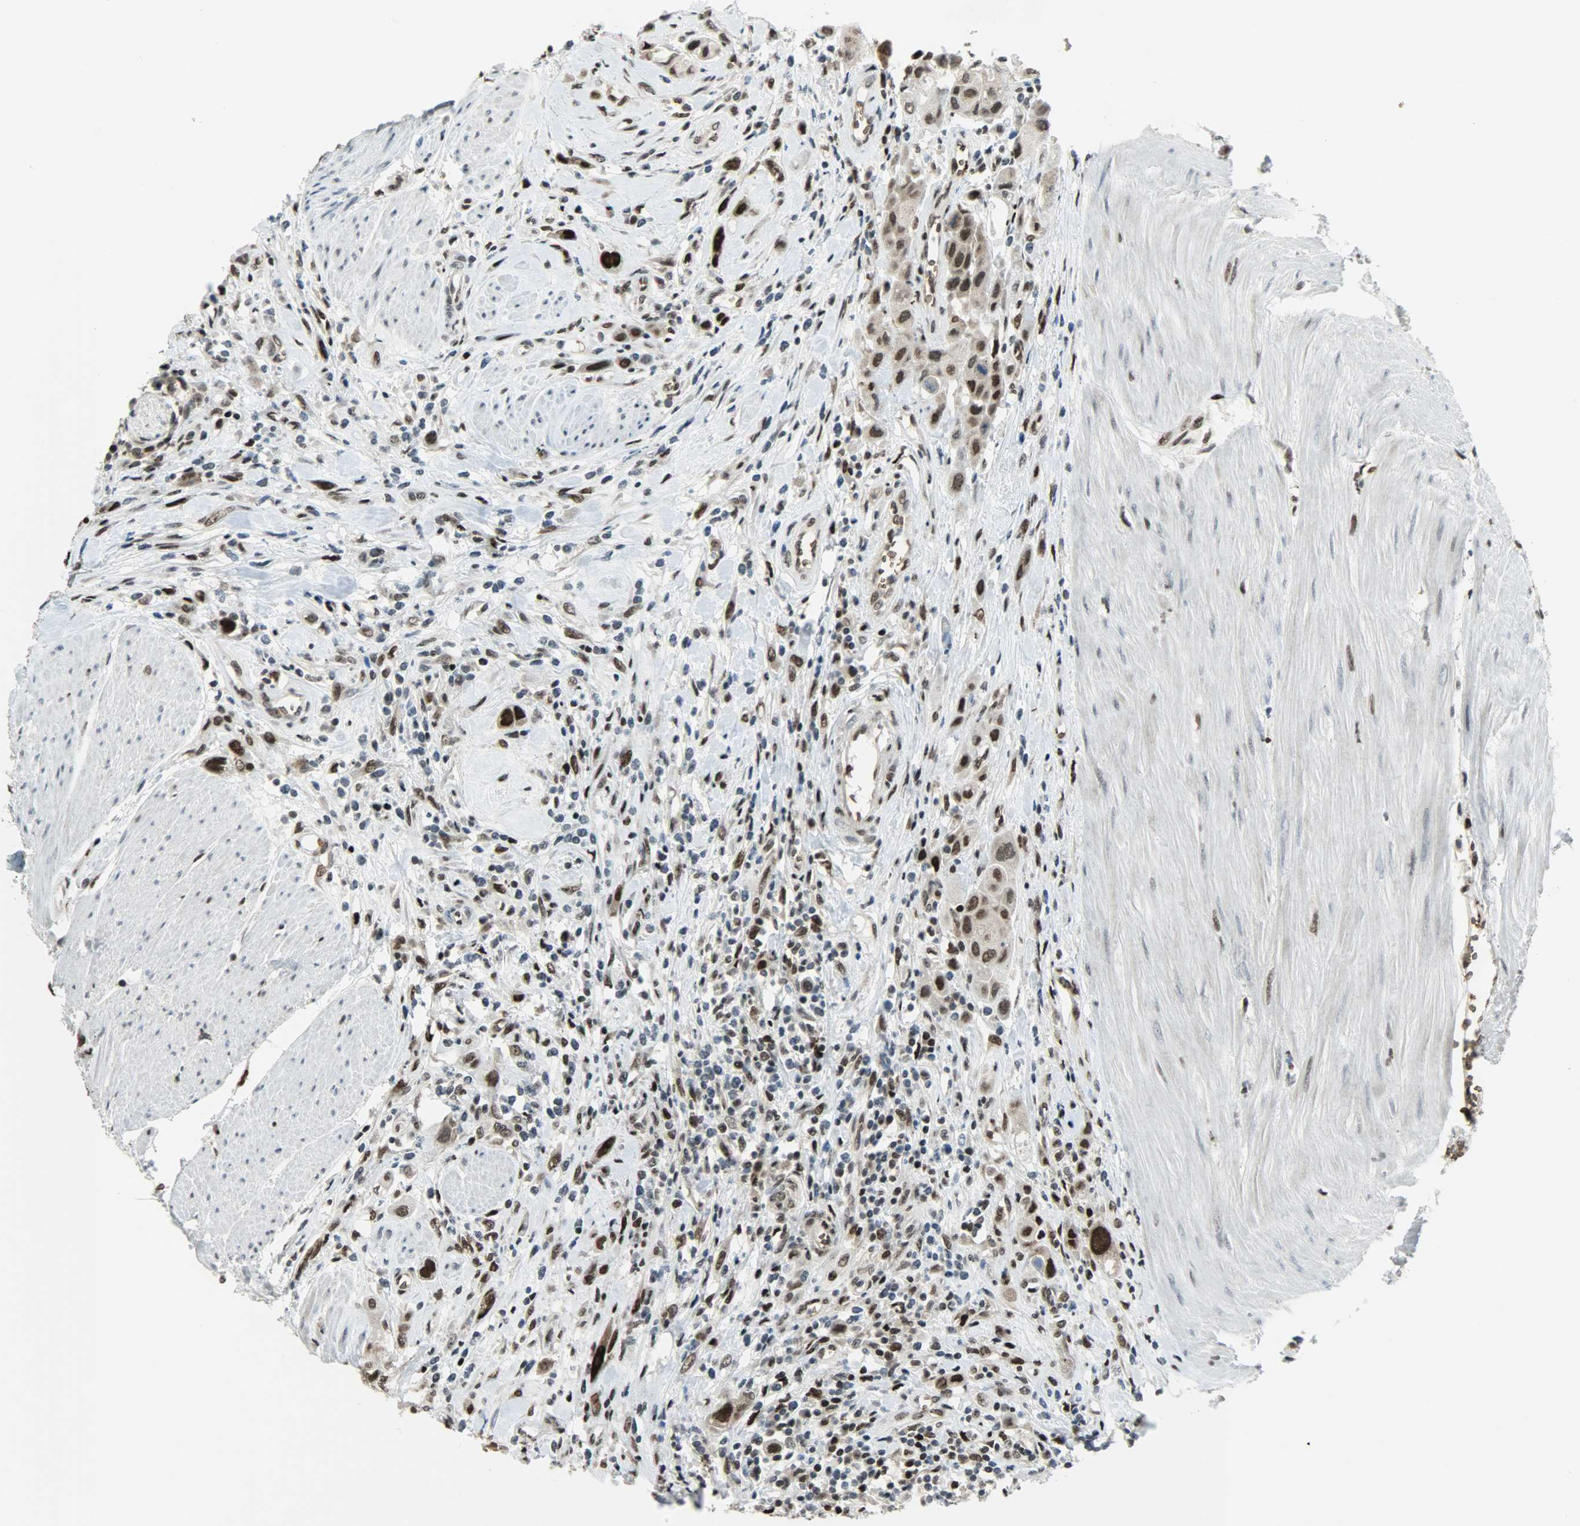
{"staining": {"intensity": "strong", "quantity": ">75%", "location": "cytoplasmic/membranous,nuclear"}, "tissue": "urothelial cancer", "cell_type": "Tumor cells", "image_type": "cancer", "snomed": [{"axis": "morphology", "description": "Urothelial carcinoma, High grade"}, {"axis": "topography", "description": "Urinary bladder"}], "caption": "Tumor cells reveal high levels of strong cytoplasmic/membranous and nuclear expression in approximately >75% of cells in urothelial carcinoma (high-grade). Immunohistochemistry stains the protein in brown and the nuclei are stained blue.", "gene": "SNAI1", "patient": {"sex": "male", "age": 50}}